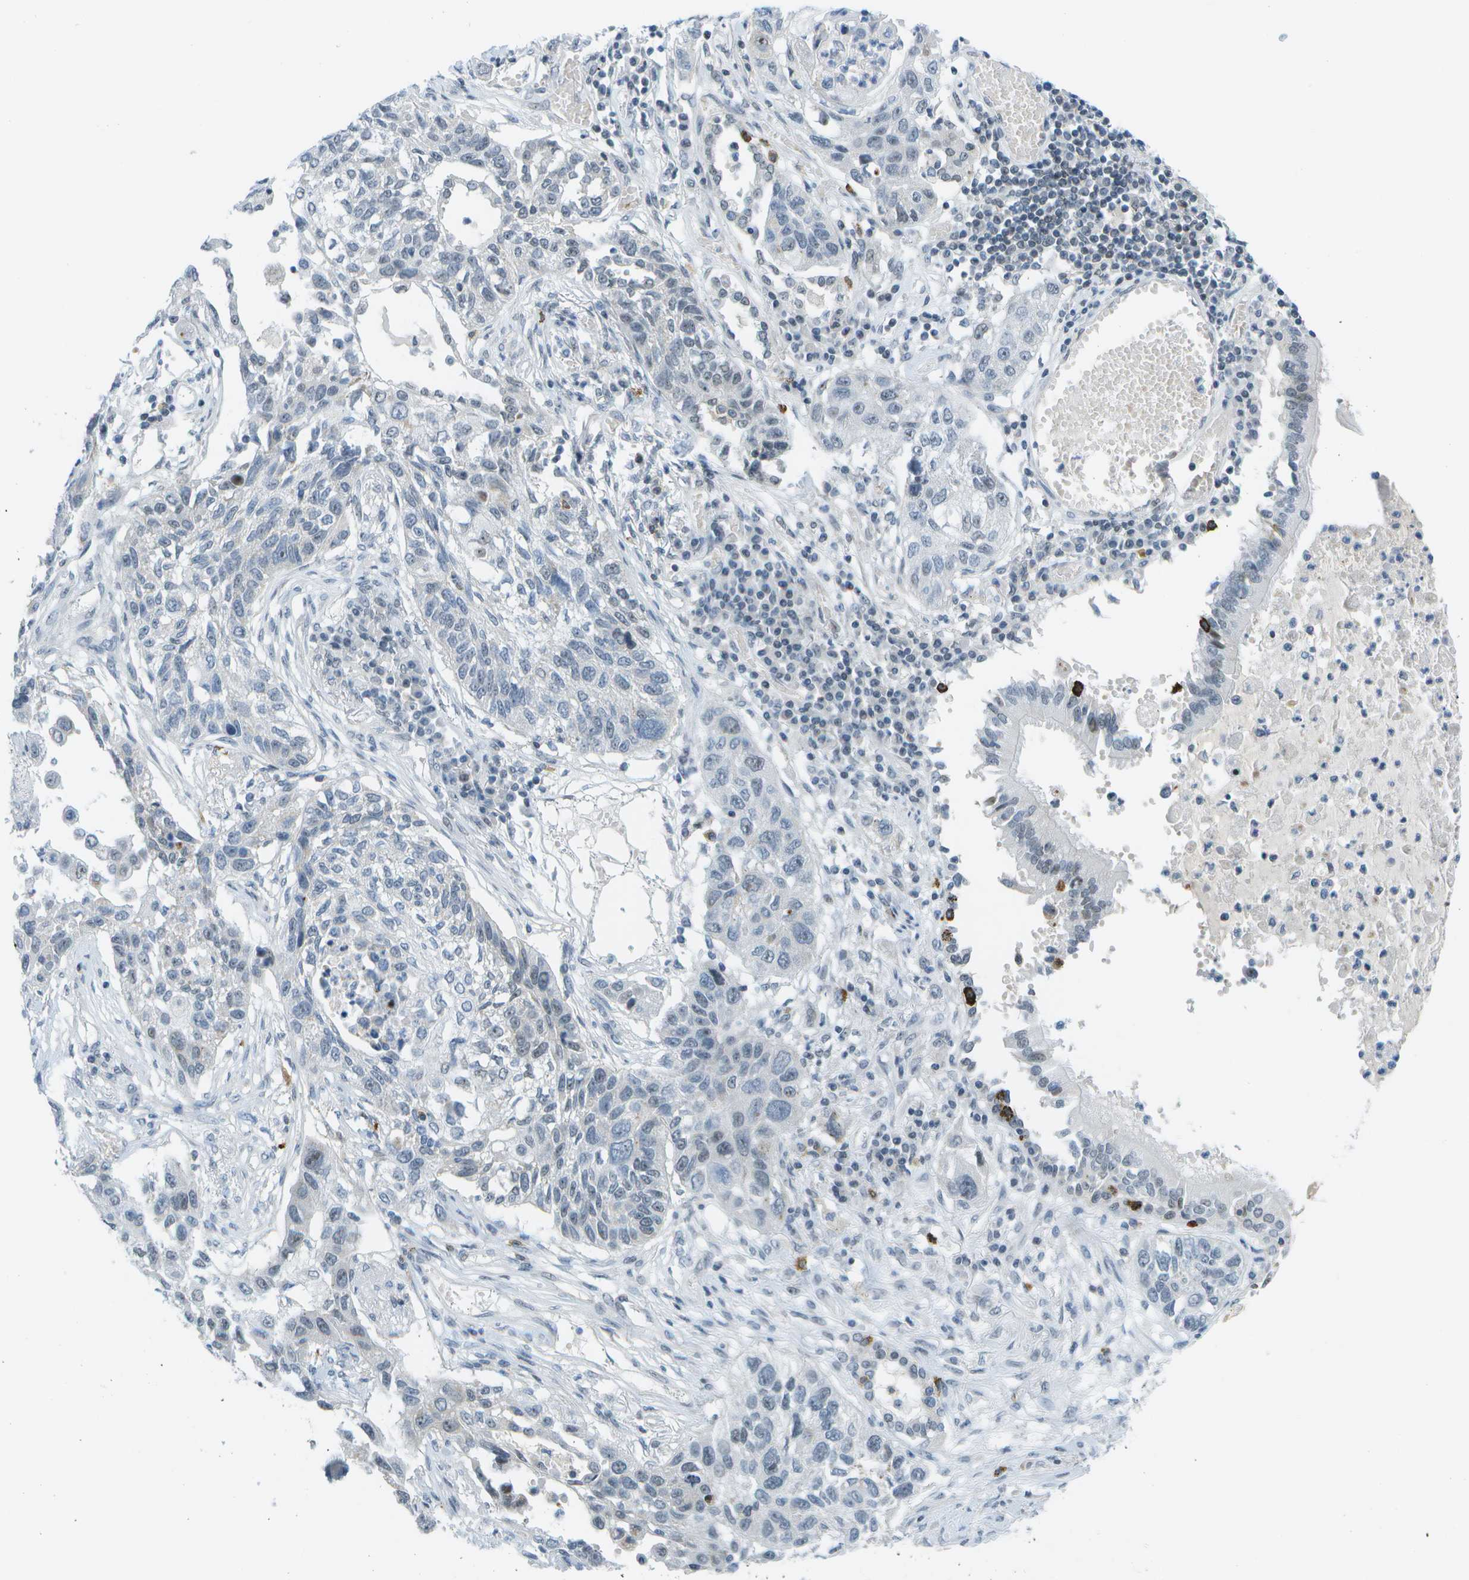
{"staining": {"intensity": "weak", "quantity": "<25%", "location": "nuclear"}, "tissue": "lung cancer", "cell_type": "Tumor cells", "image_type": "cancer", "snomed": [{"axis": "morphology", "description": "Squamous cell carcinoma, NOS"}, {"axis": "topography", "description": "Lung"}], "caption": "Tumor cells are negative for brown protein staining in squamous cell carcinoma (lung).", "gene": "PITHD1", "patient": {"sex": "male", "age": 71}}